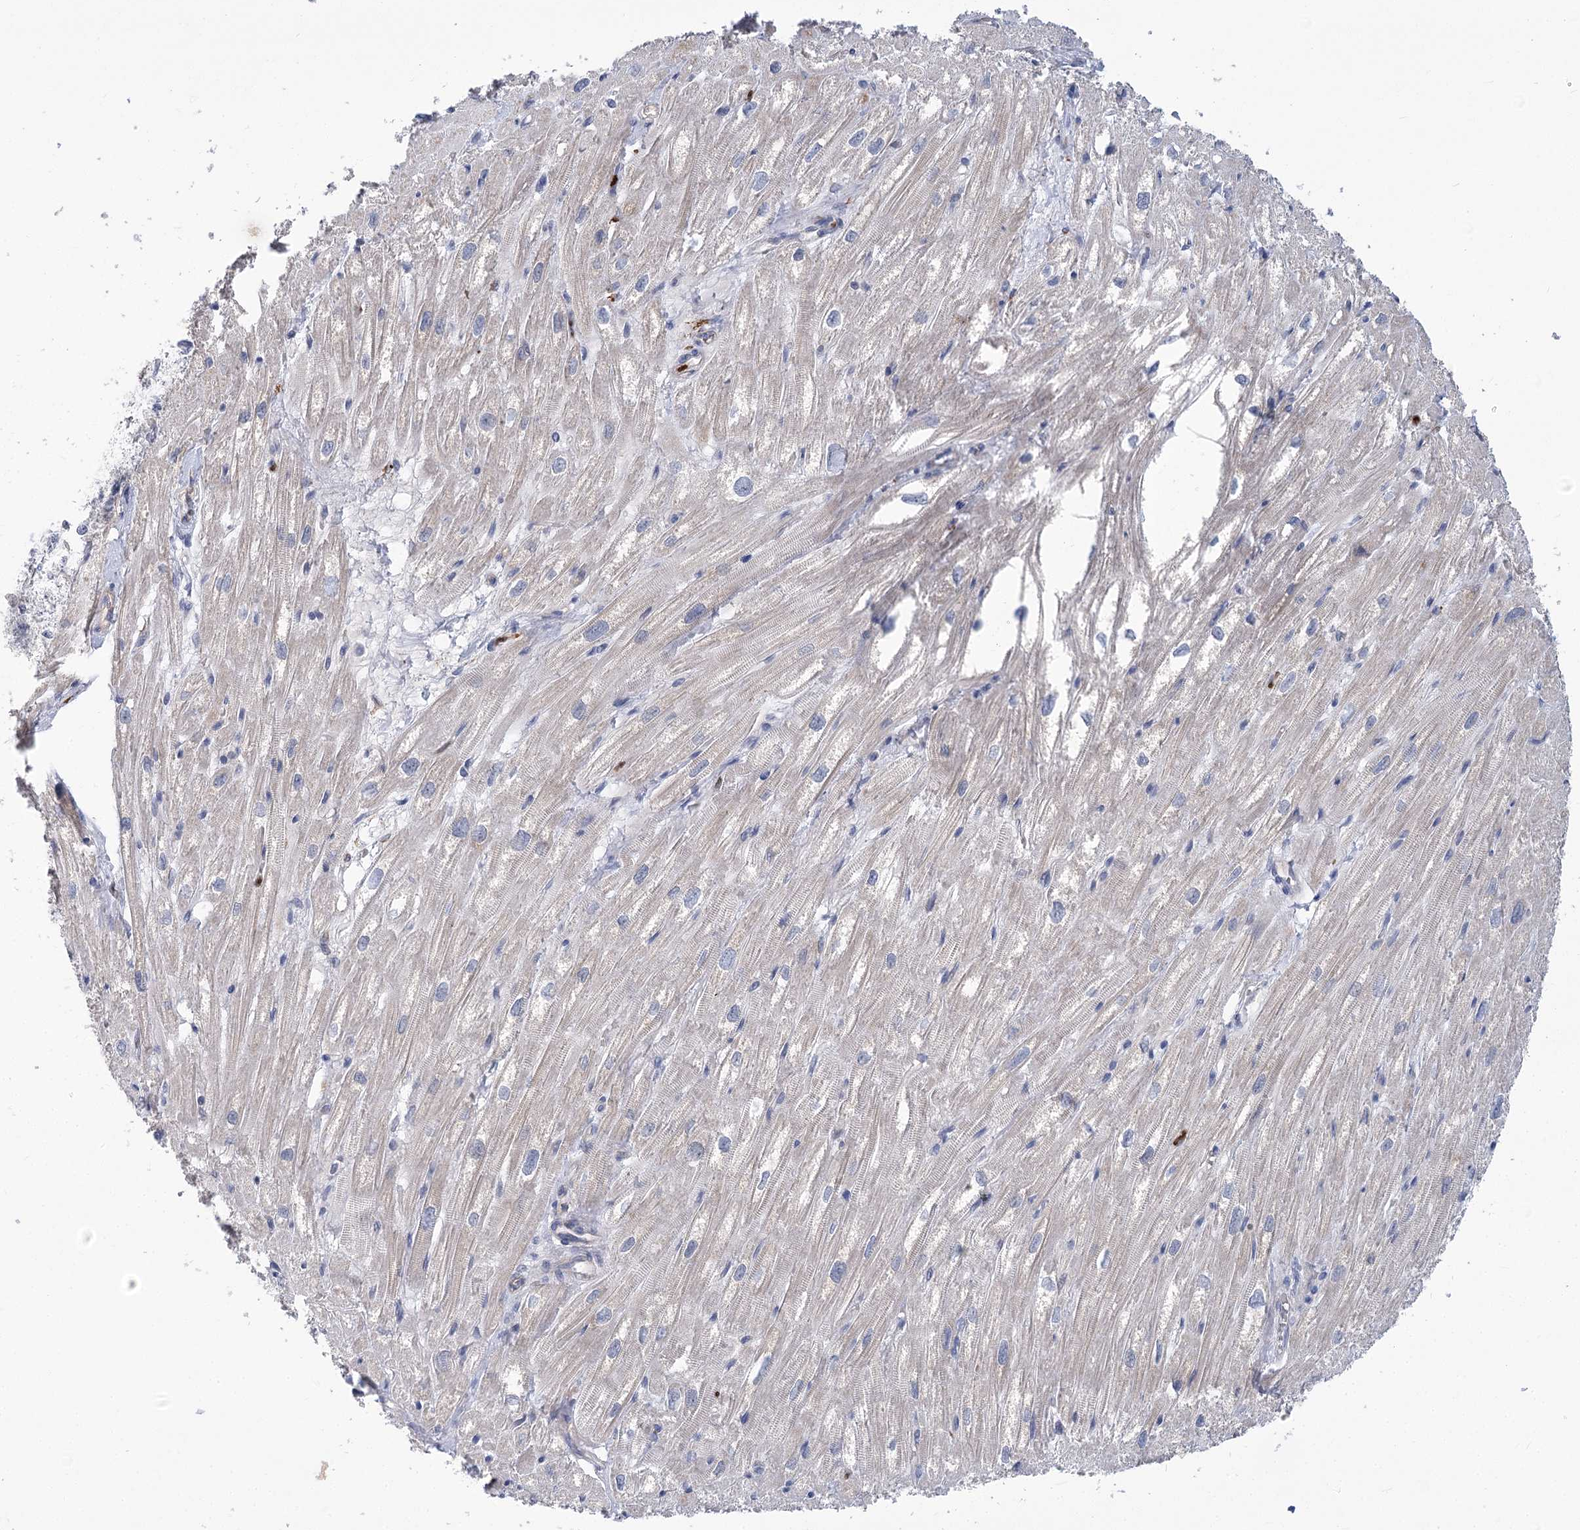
{"staining": {"intensity": "weak", "quantity": "<25%", "location": "cytoplasmic/membranous"}, "tissue": "heart muscle", "cell_type": "Cardiomyocytes", "image_type": "normal", "snomed": [{"axis": "morphology", "description": "Normal tissue, NOS"}, {"axis": "topography", "description": "Heart"}], "caption": "Immunohistochemistry (IHC) image of normal heart muscle stained for a protein (brown), which reveals no positivity in cardiomyocytes.", "gene": "THAP6", "patient": {"sex": "male", "age": 50}}